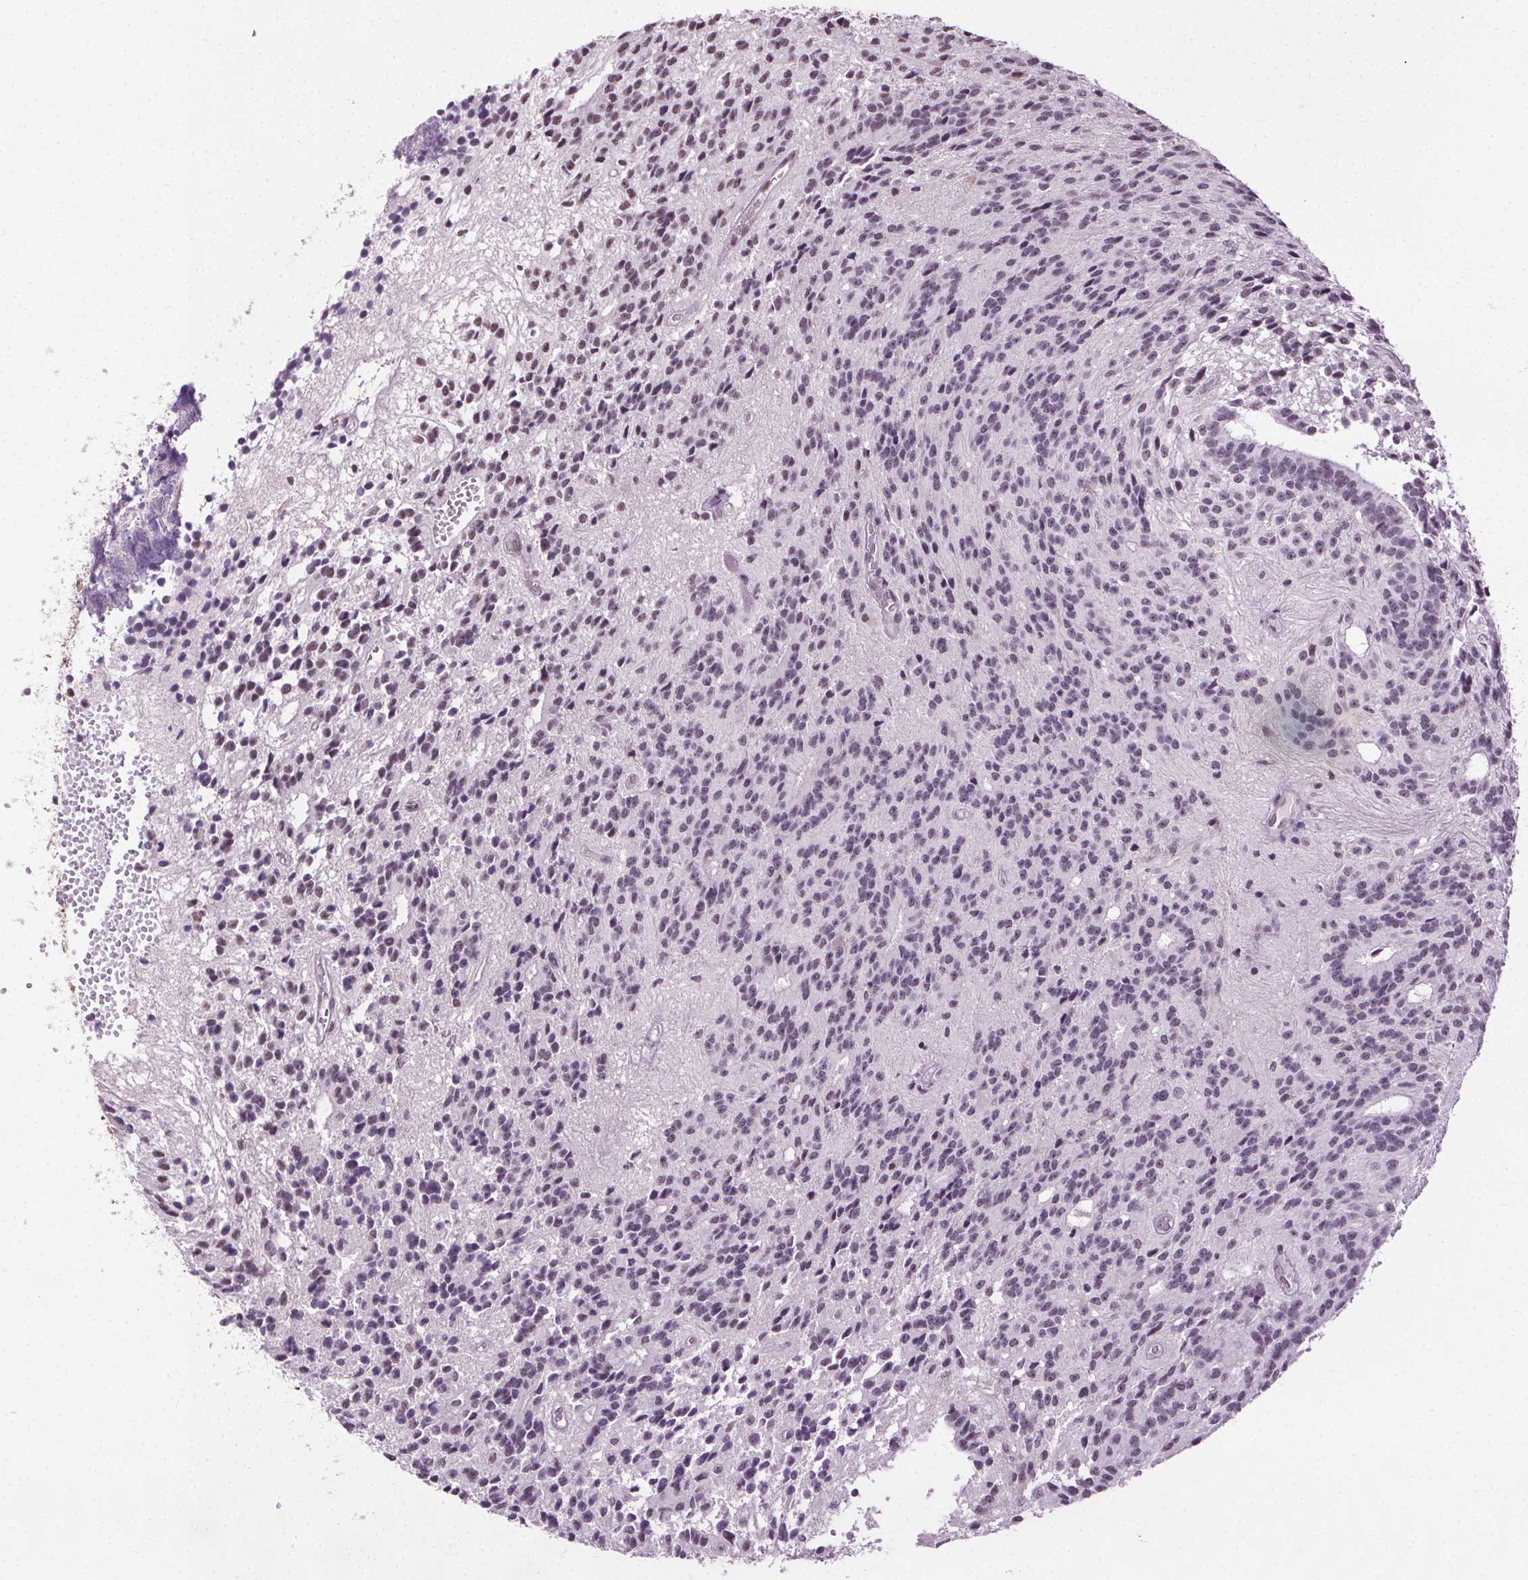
{"staining": {"intensity": "negative", "quantity": "none", "location": "none"}, "tissue": "glioma", "cell_type": "Tumor cells", "image_type": "cancer", "snomed": [{"axis": "morphology", "description": "Glioma, malignant, Low grade"}, {"axis": "topography", "description": "Brain"}], "caption": "Human glioma stained for a protein using immunohistochemistry demonstrates no expression in tumor cells.", "gene": "CEBPA", "patient": {"sex": "male", "age": 31}}